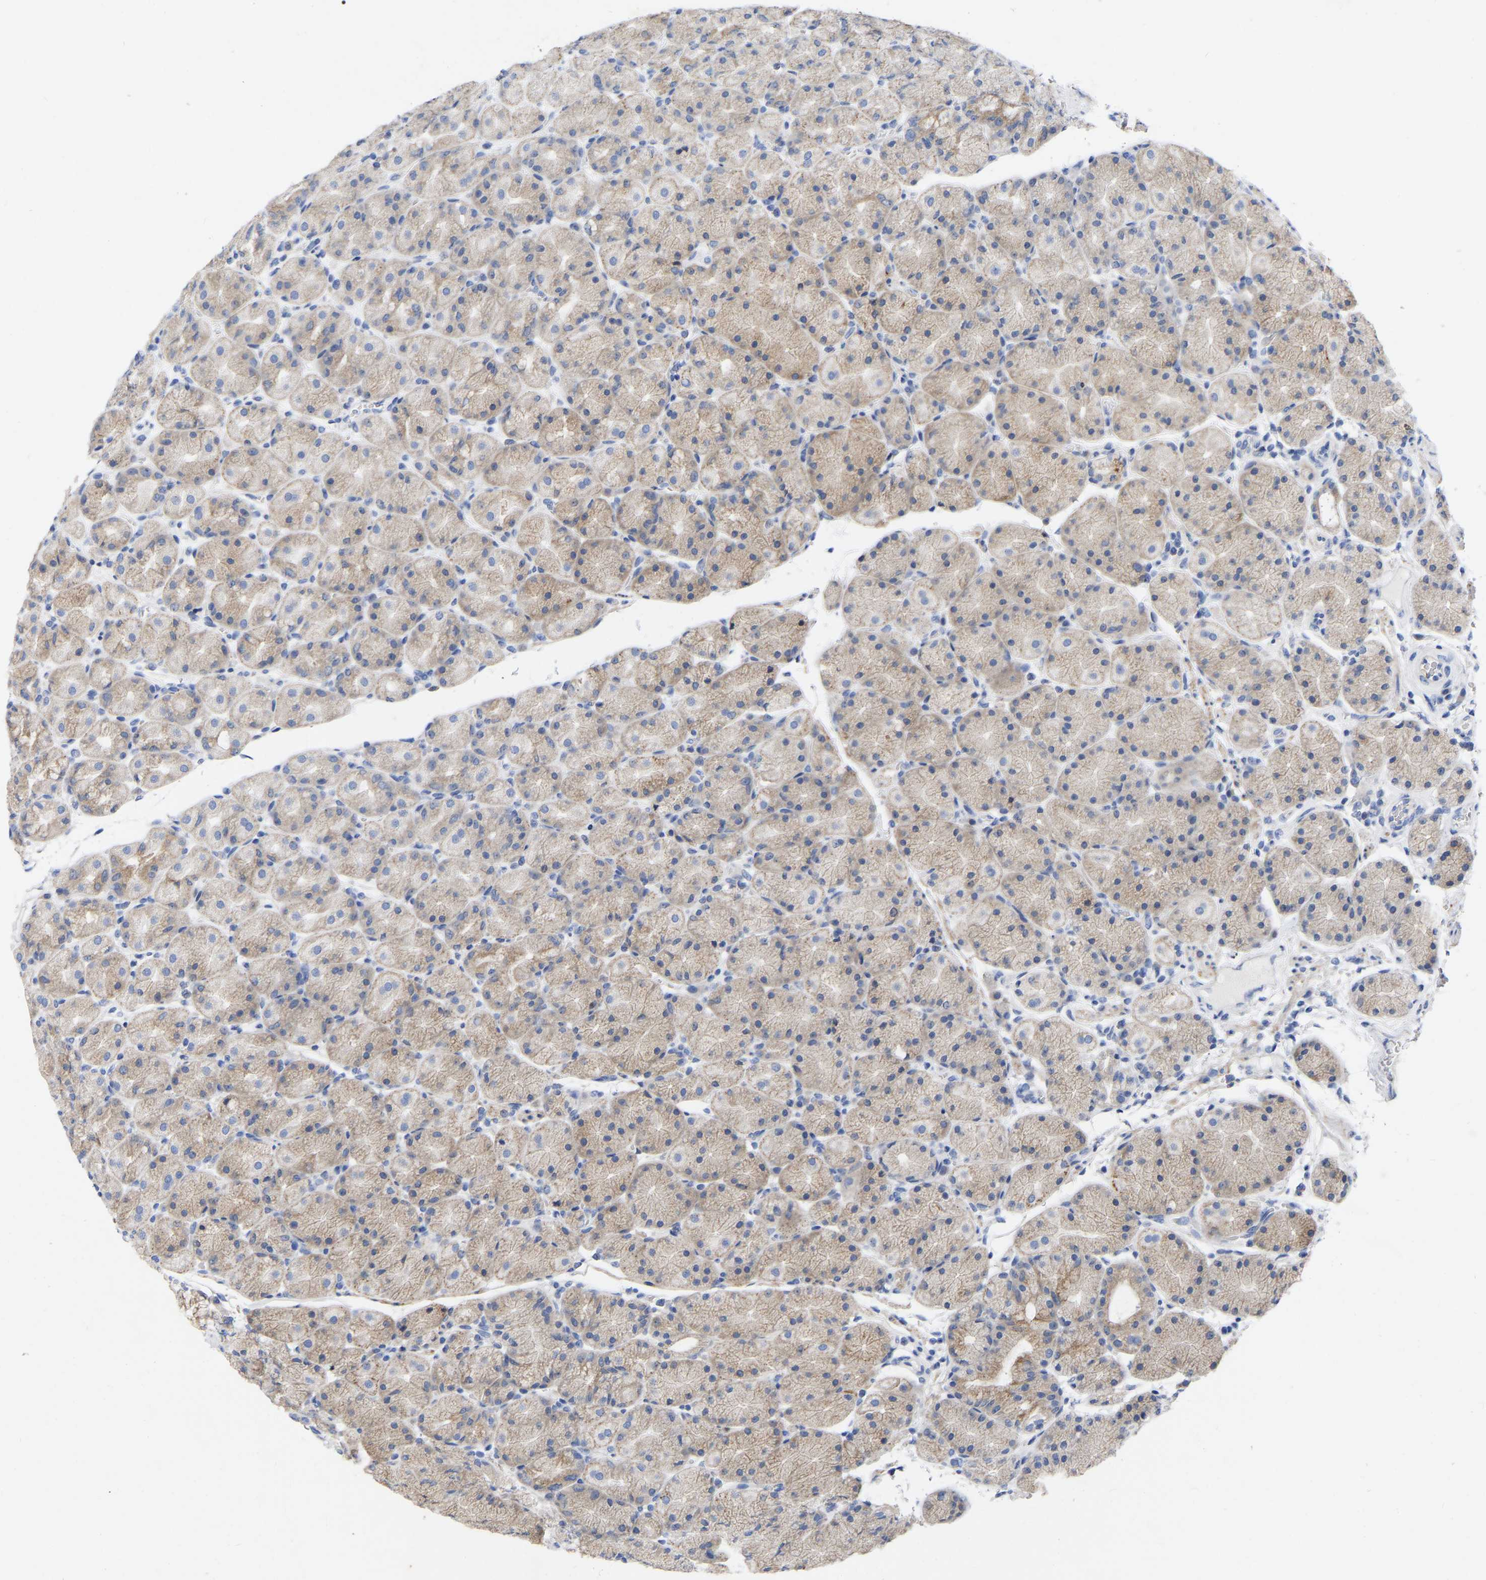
{"staining": {"intensity": "moderate", "quantity": ">75%", "location": "cytoplasmic/membranous"}, "tissue": "stomach", "cell_type": "Glandular cells", "image_type": "normal", "snomed": [{"axis": "morphology", "description": "Normal tissue, NOS"}, {"axis": "morphology", "description": "Carcinoid, malignant, NOS"}, {"axis": "topography", "description": "Stomach, upper"}], "caption": "Normal stomach shows moderate cytoplasmic/membranous positivity in about >75% of glandular cells, visualized by immunohistochemistry. (Stains: DAB in brown, nuclei in blue, Microscopy: brightfield microscopy at high magnification).", "gene": "STRIP2", "patient": {"sex": "male", "age": 39}}